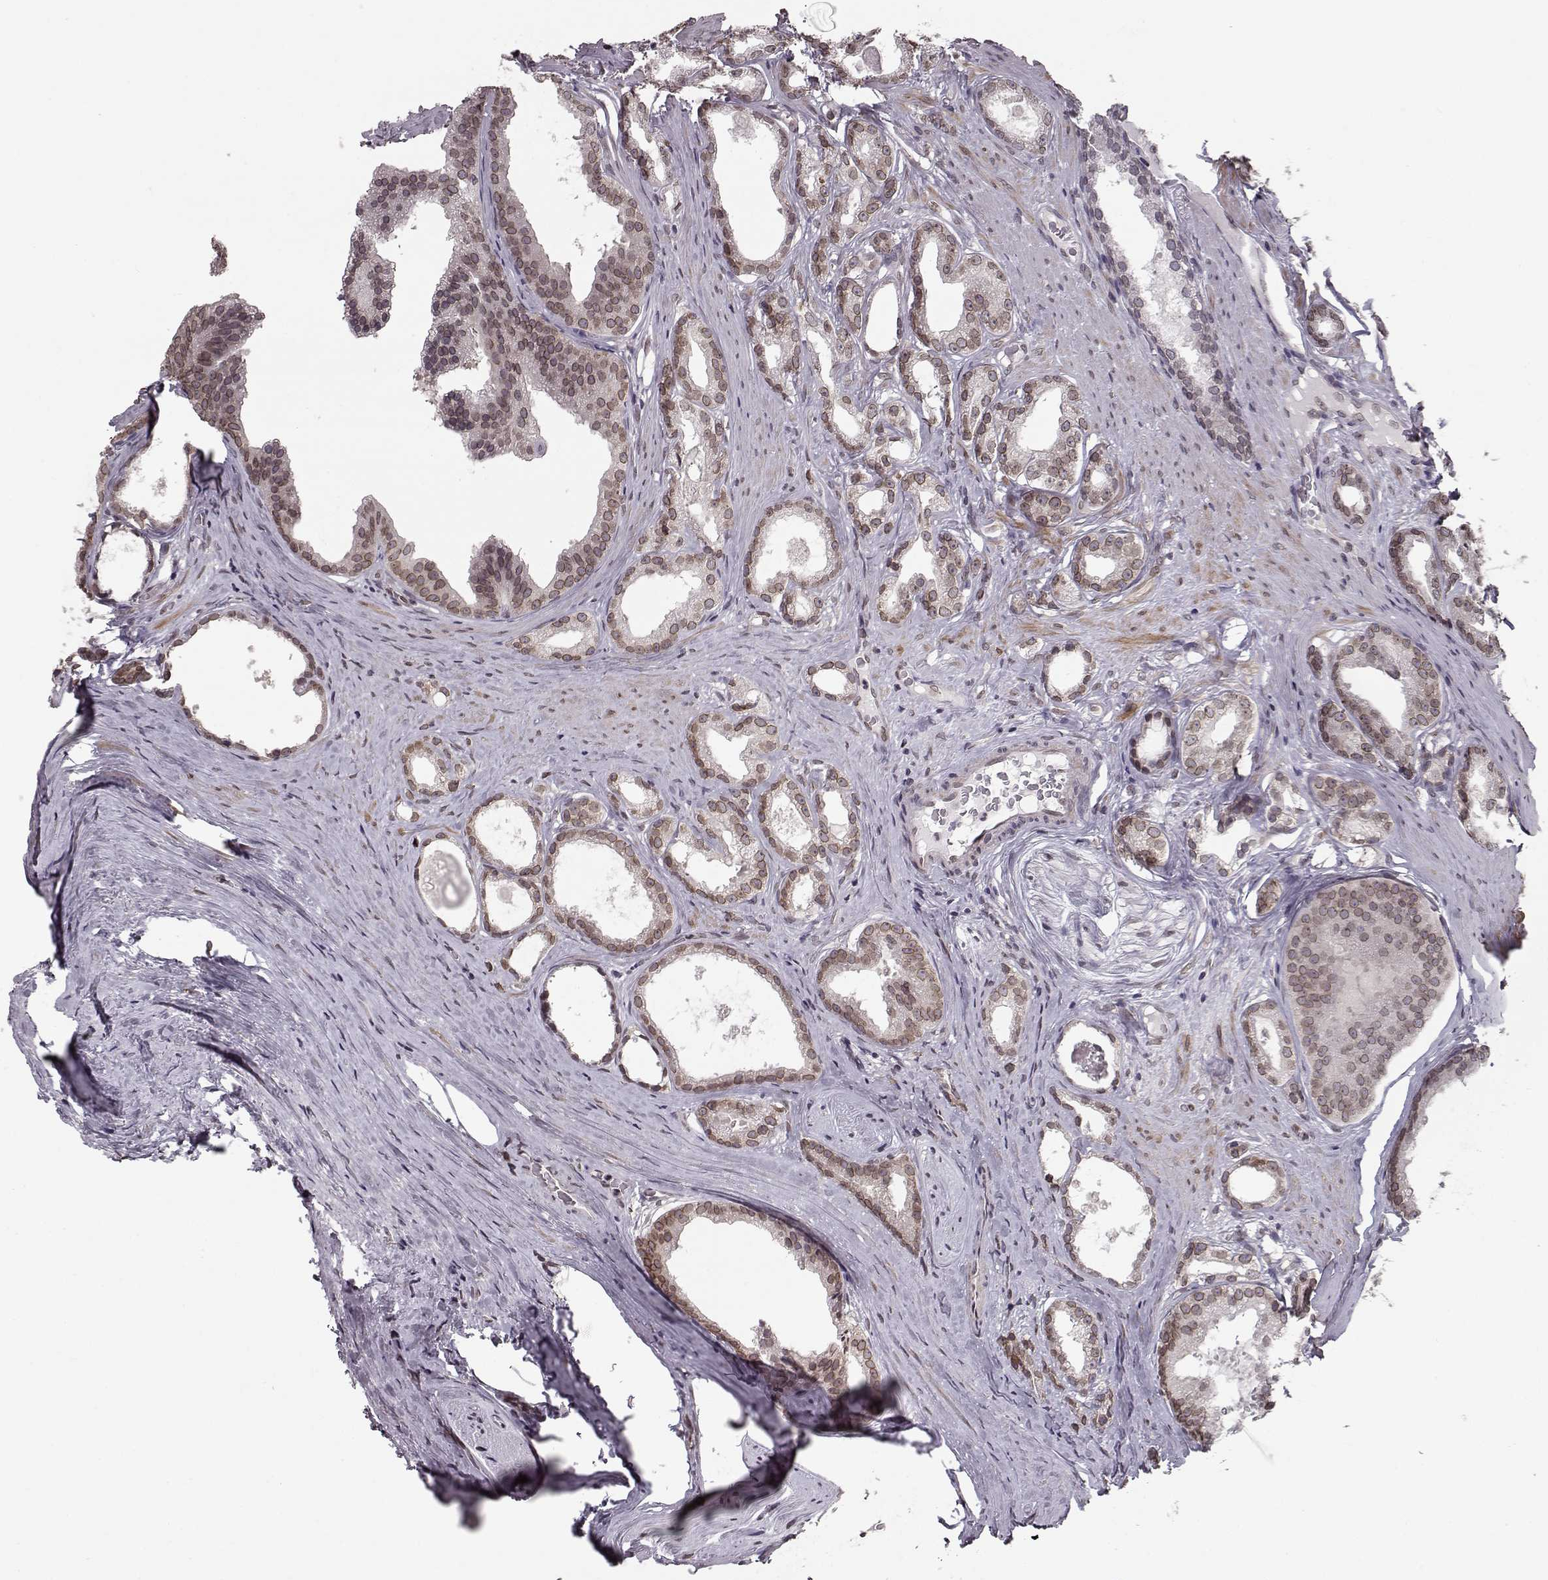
{"staining": {"intensity": "moderate", "quantity": ">75%", "location": "cytoplasmic/membranous,nuclear"}, "tissue": "prostate cancer", "cell_type": "Tumor cells", "image_type": "cancer", "snomed": [{"axis": "morphology", "description": "Adenocarcinoma, Low grade"}, {"axis": "topography", "description": "Prostate"}], "caption": "Immunohistochemical staining of prostate cancer (low-grade adenocarcinoma) displays medium levels of moderate cytoplasmic/membranous and nuclear protein expression in about >75% of tumor cells.", "gene": "NUP37", "patient": {"sex": "male", "age": 65}}